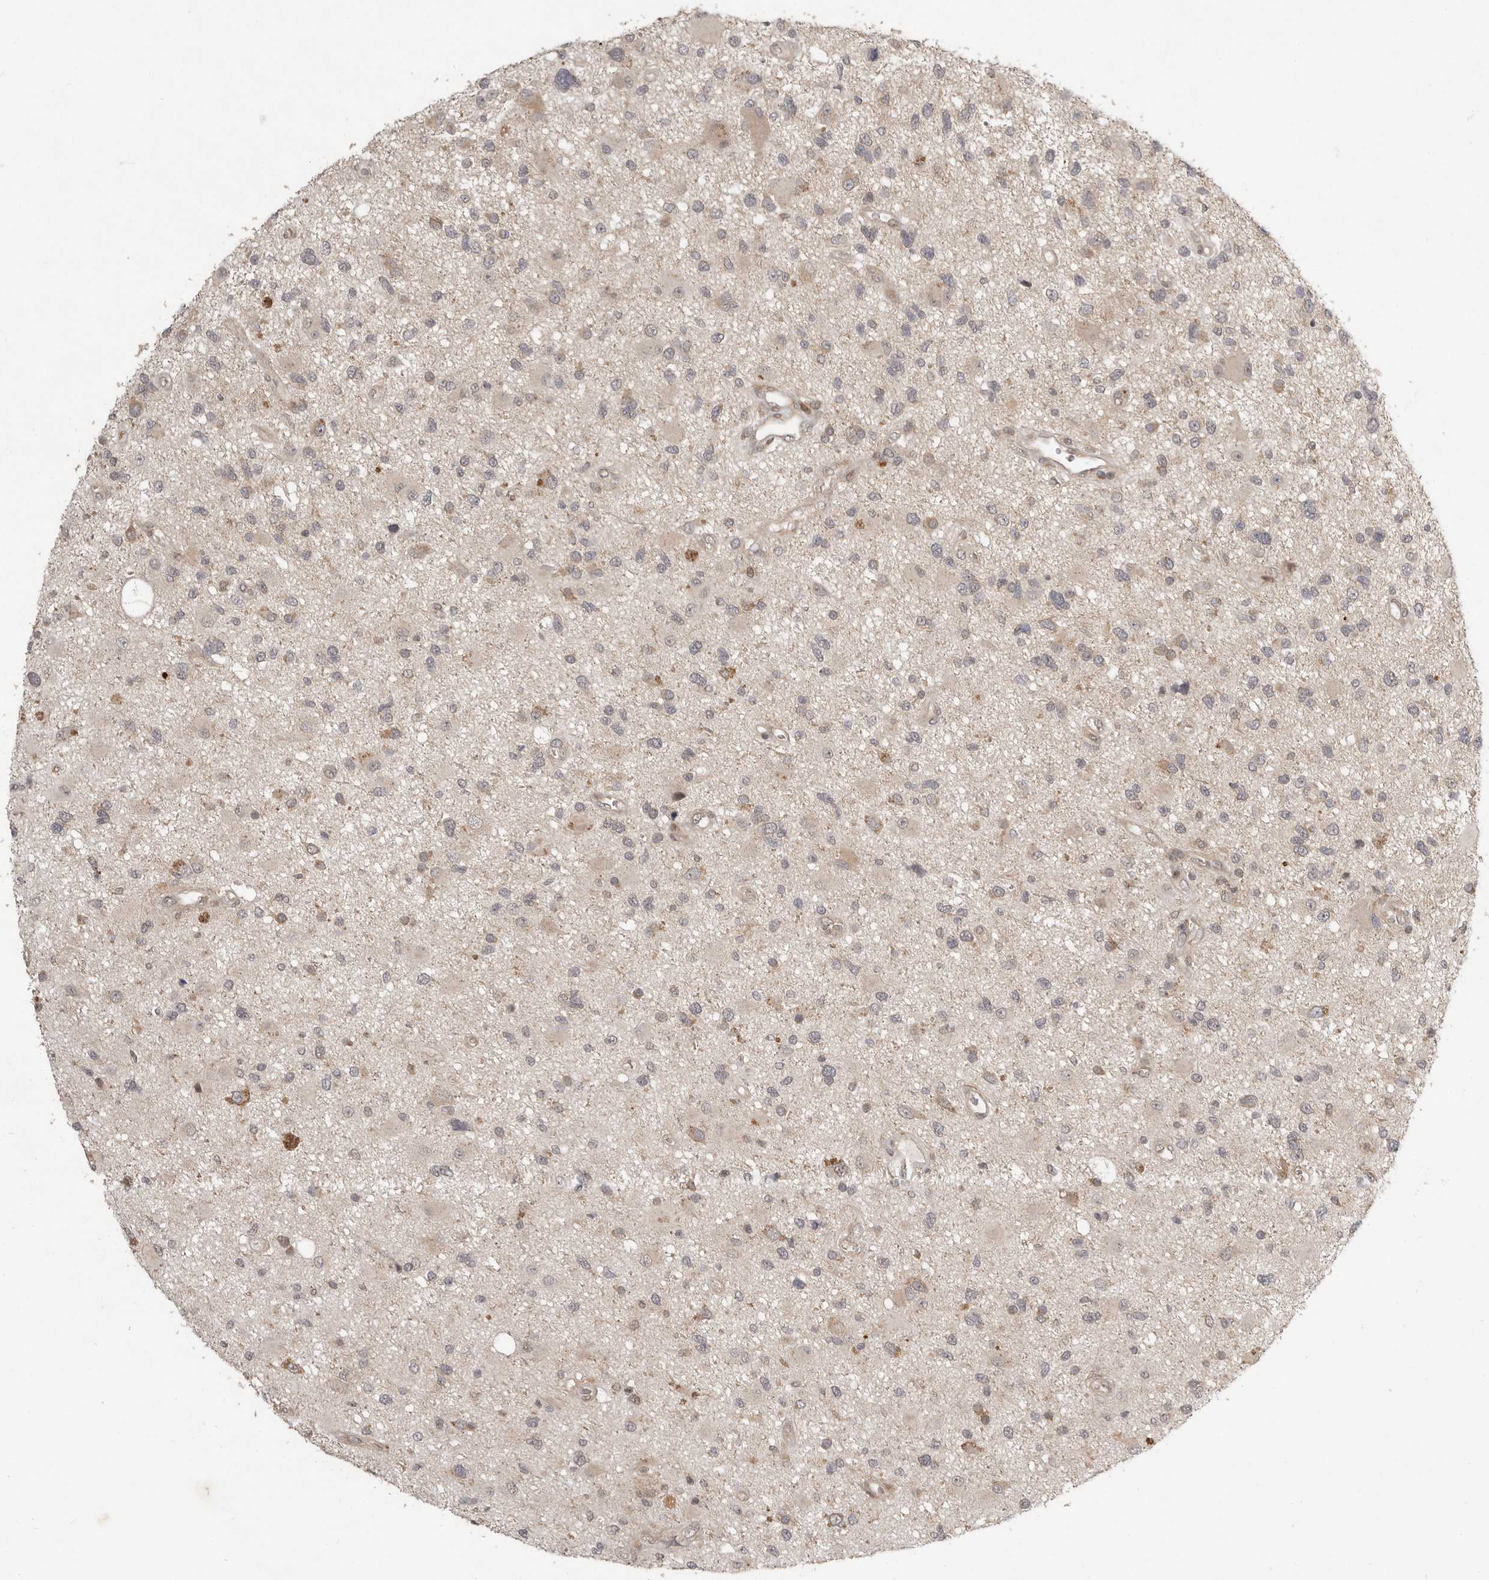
{"staining": {"intensity": "weak", "quantity": "25%-75%", "location": "cytoplasmic/membranous,nuclear"}, "tissue": "glioma", "cell_type": "Tumor cells", "image_type": "cancer", "snomed": [{"axis": "morphology", "description": "Glioma, malignant, High grade"}, {"axis": "topography", "description": "Brain"}], "caption": "This micrograph displays high-grade glioma (malignant) stained with immunohistochemistry (IHC) to label a protein in brown. The cytoplasmic/membranous and nuclear of tumor cells show weak positivity for the protein. Nuclei are counter-stained blue.", "gene": "RABIF", "patient": {"sex": "male", "age": 33}}